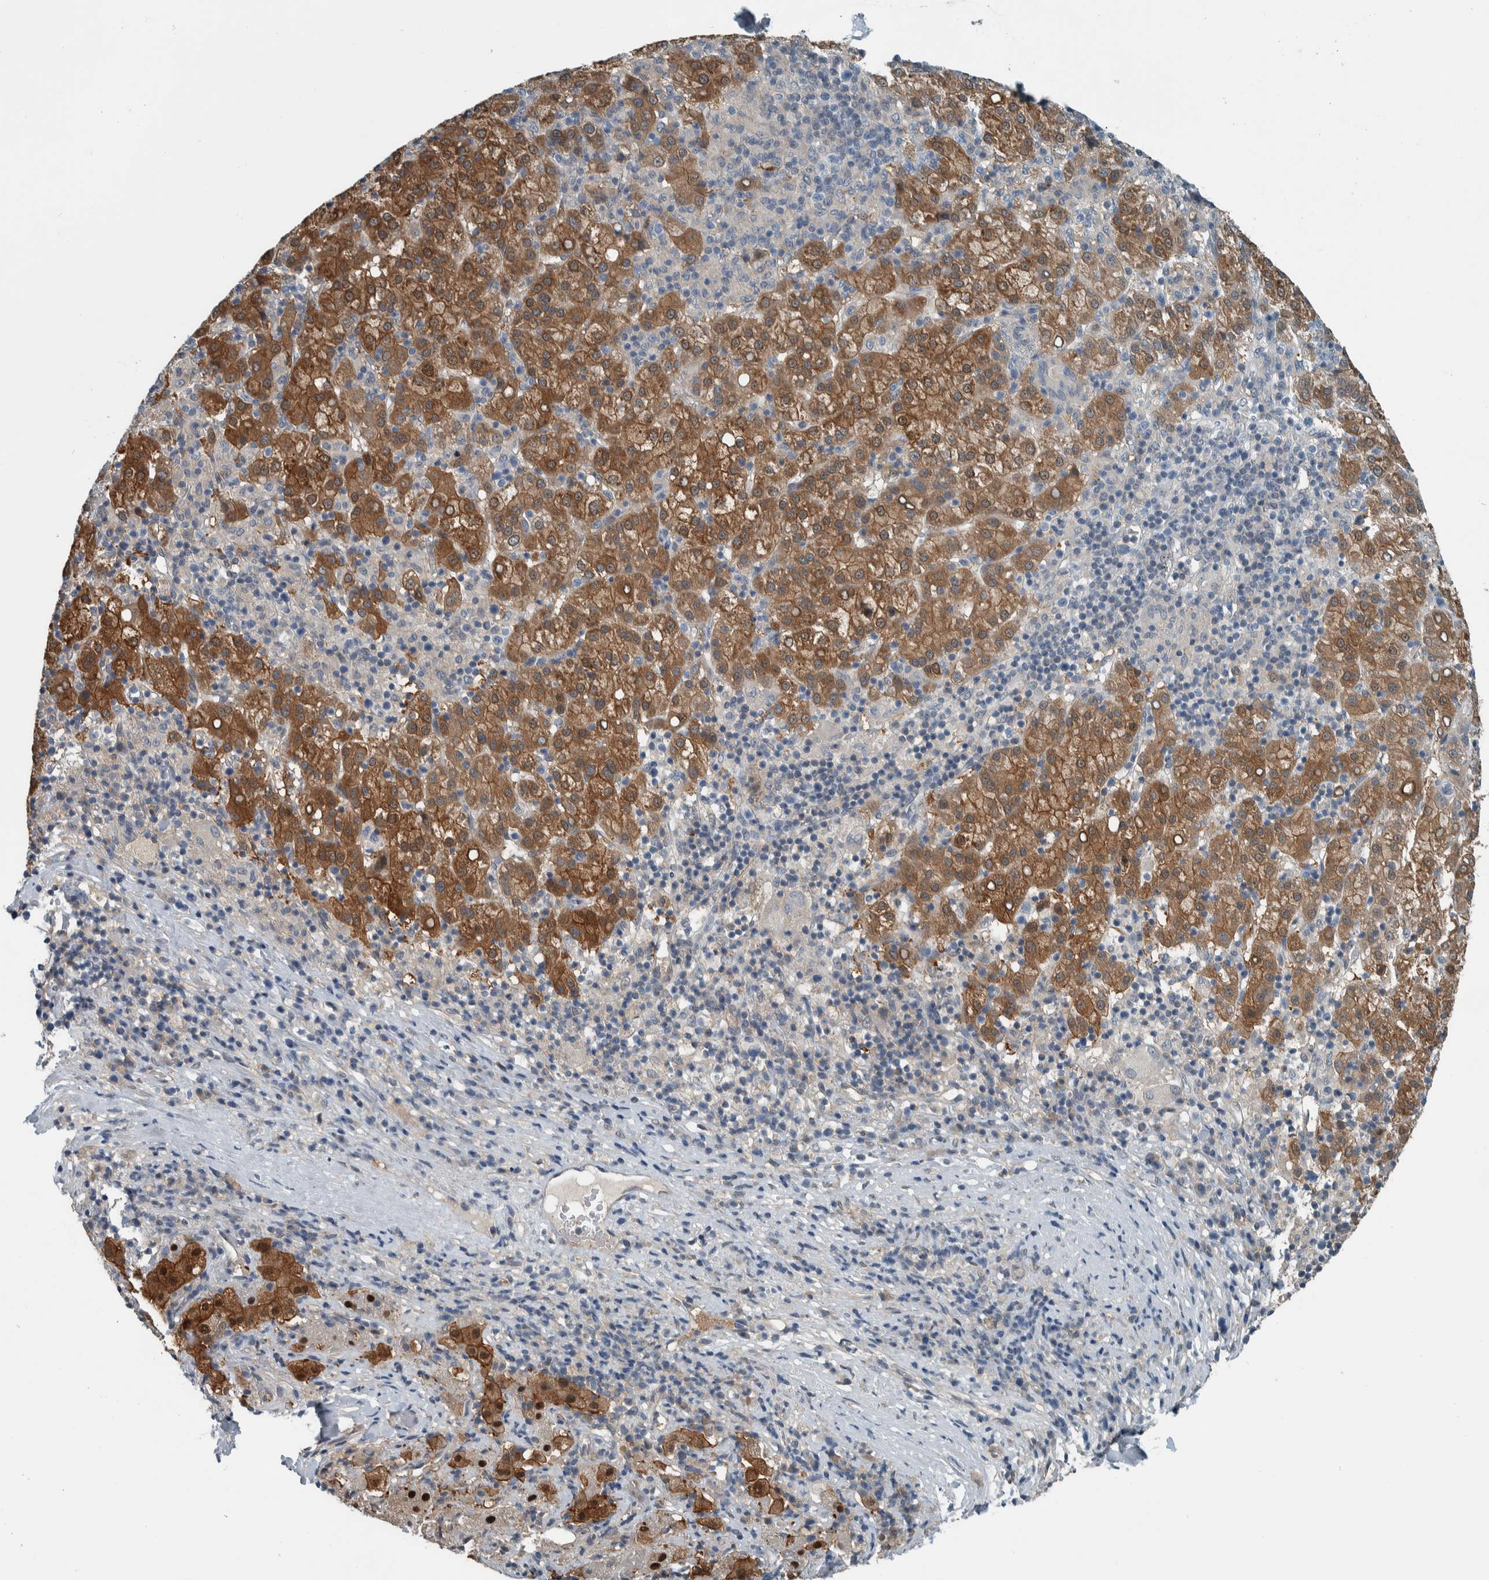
{"staining": {"intensity": "moderate", "quantity": ">75%", "location": "cytoplasmic/membranous"}, "tissue": "liver cancer", "cell_type": "Tumor cells", "image_type": "cancer", "snomed": [{"axis": "morphology", "description": "Carcinoma, Hepatocellular, NOS"}, {"axis": "topography", "description": "Liver"}], "caption": "IHC (DAB (3,3'-diaminobenzidine)) staining of human liver cancer (hepatocellular carcinoma) reveals moderate cytoplasmic/membranous protein staining in approximately >75% of tumor cells.", "gene": "ALAD", "patient": {"sex": "female", "age": 58}}